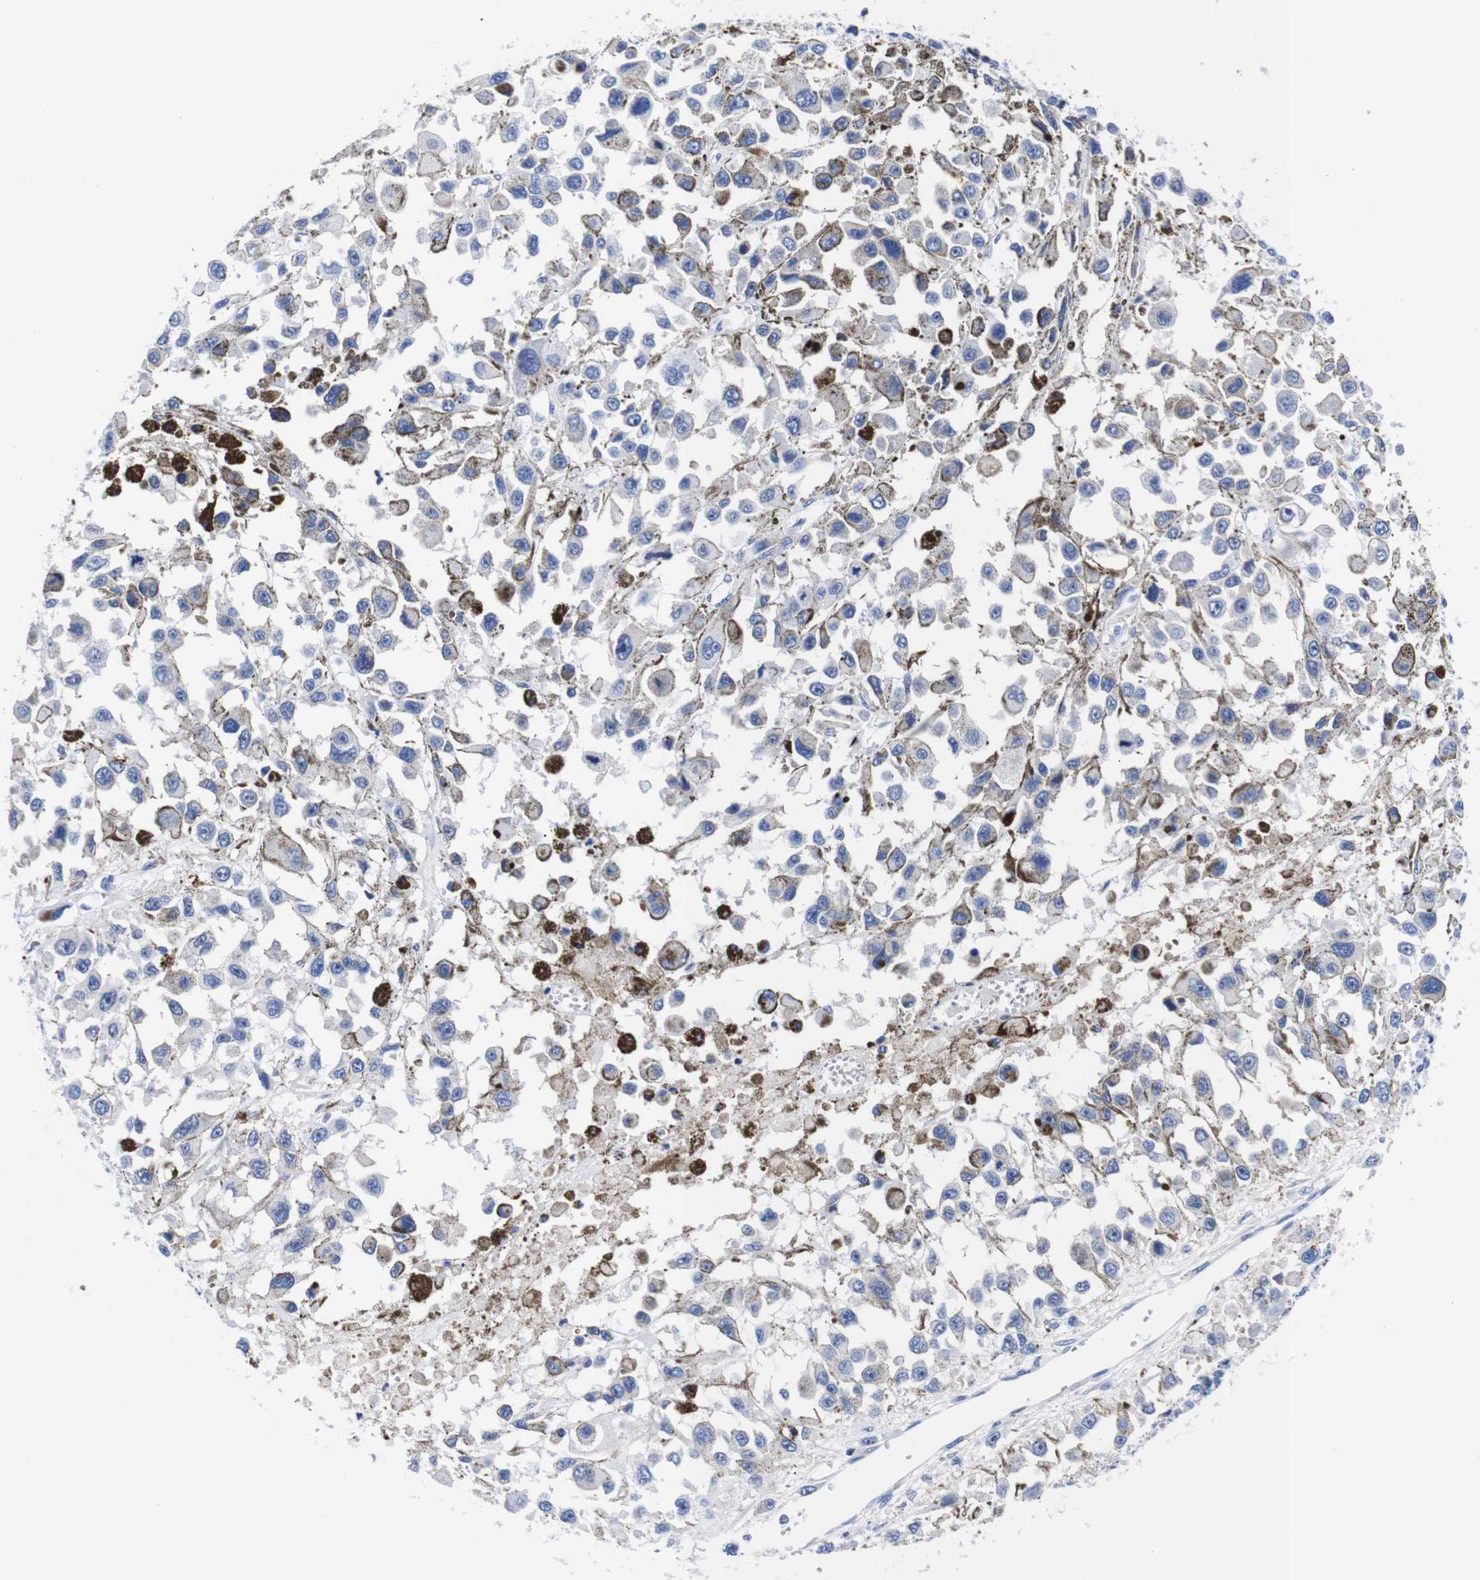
{"staining": {"intensity": "negative", "quantity": "none", "location": "none"}, "tissue": "melanoma", "cell_type": "Tumor cells", "image_type": "cancer", "snomed": [{"axis": "morphology", "description": "Malignant melanoma, Metastatic site"}, {"axis": "topography", "description": "Lymph node"}], "caption": "The immunohistochemistry histopathology image has no significant expression in tumor cells of malignant melanoma (metastatic site) tissue.", "gene": "CLEC4G", "patient": {"sex": "male", "age": 59}}